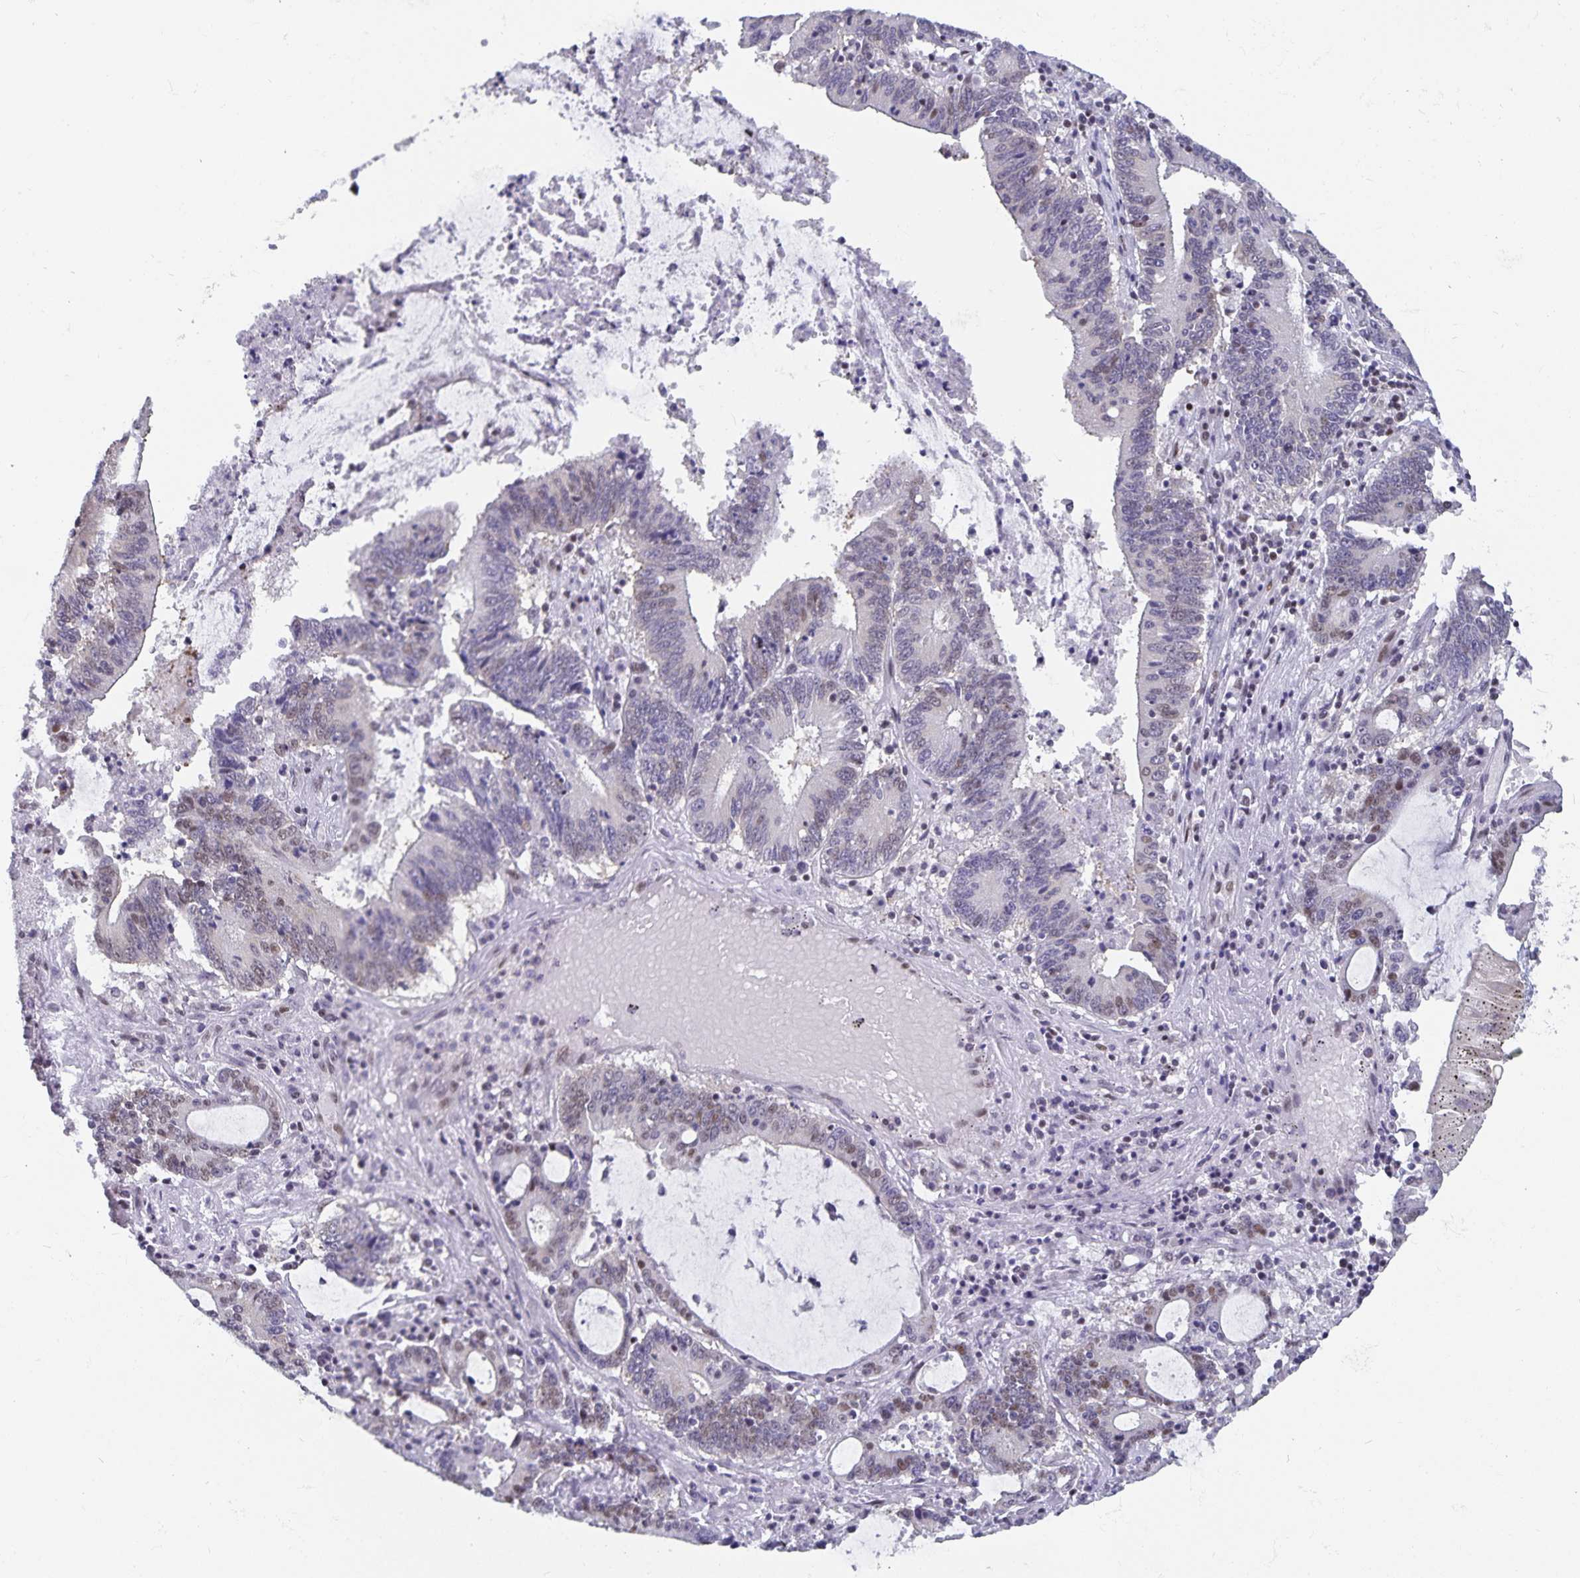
{"staining": {"intensity": "weak", "quantity": "25%-75%", "location": "nuclear"}, "tissue": "stomach cancer", "cell_type": "Tumor cells", "image_type": "cancer", "snomed": [{"axis": "morphology", "description": "Adenocarcinoma, NOS"}, {"axis": "topography", "description": "Stomach, upper"}], "caption": "This micrograph demonstrates immunohistochemistry (IHC) staining of human stomach cancer (adenocarcinoma), with low weak nuclear staining in about 25%-75% of tumor cells.", "gene": "PBX2", "patient": {"sex": "male", "age": 68}}